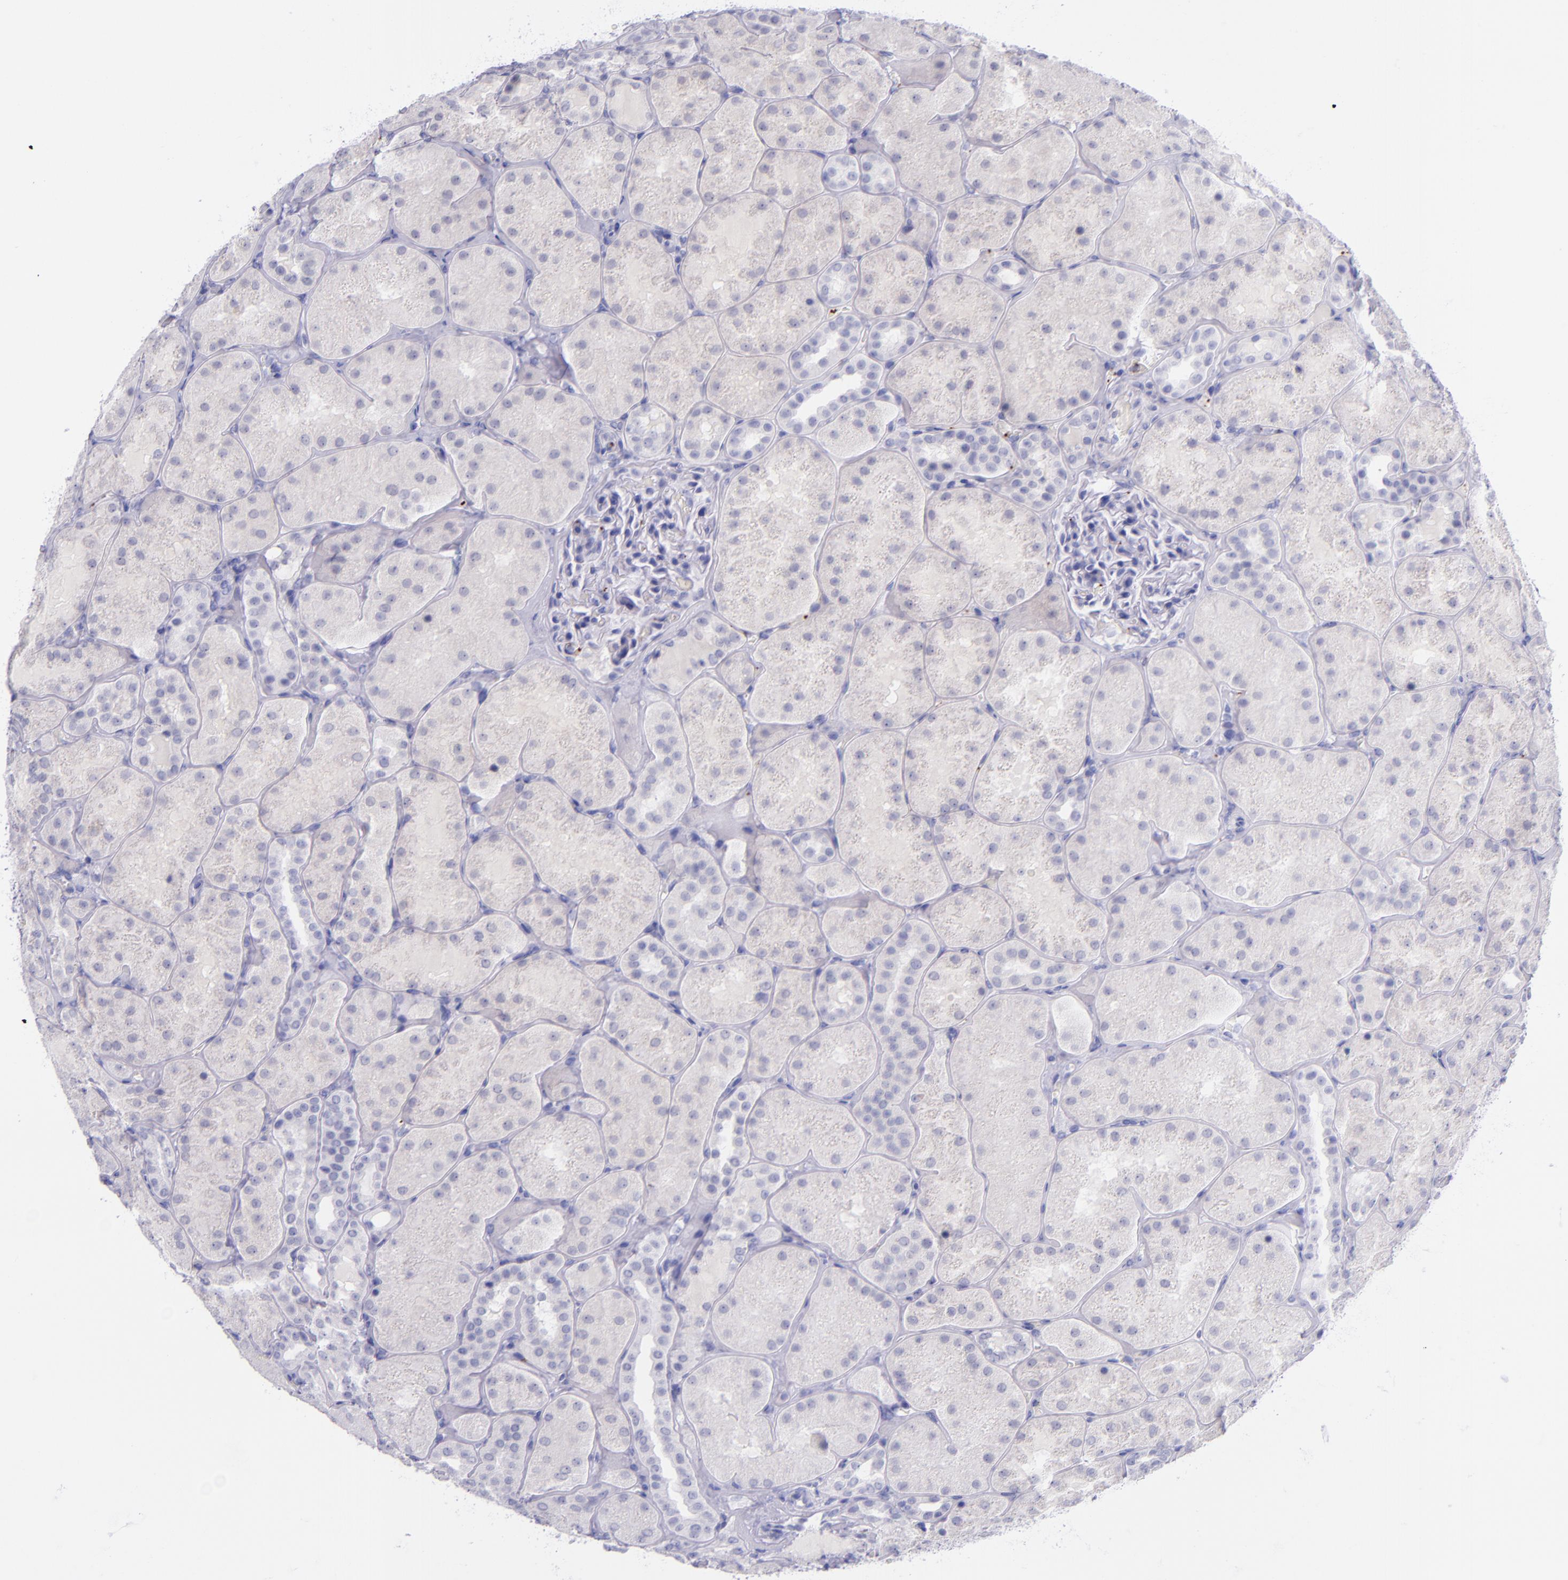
{"staining": {"intensity": "negative", "quantity": "none", "location": "none"}, "tissue": "kidney", "cell_type": "Cells in glomeruli", "image_type": "normal", "snomed": [{"axis": "morphology", "description": "Normal tissue, NOS"}, {"axis": "topography", "description": "Kidney"}], "caption": "A high-resolution photomicrograph shows IHC staining of benign kidney, which demonstrates no significant positivity in cells in glomeruli.", "gene": "SELE", "patient": {"sex": "male", "age": 28}}